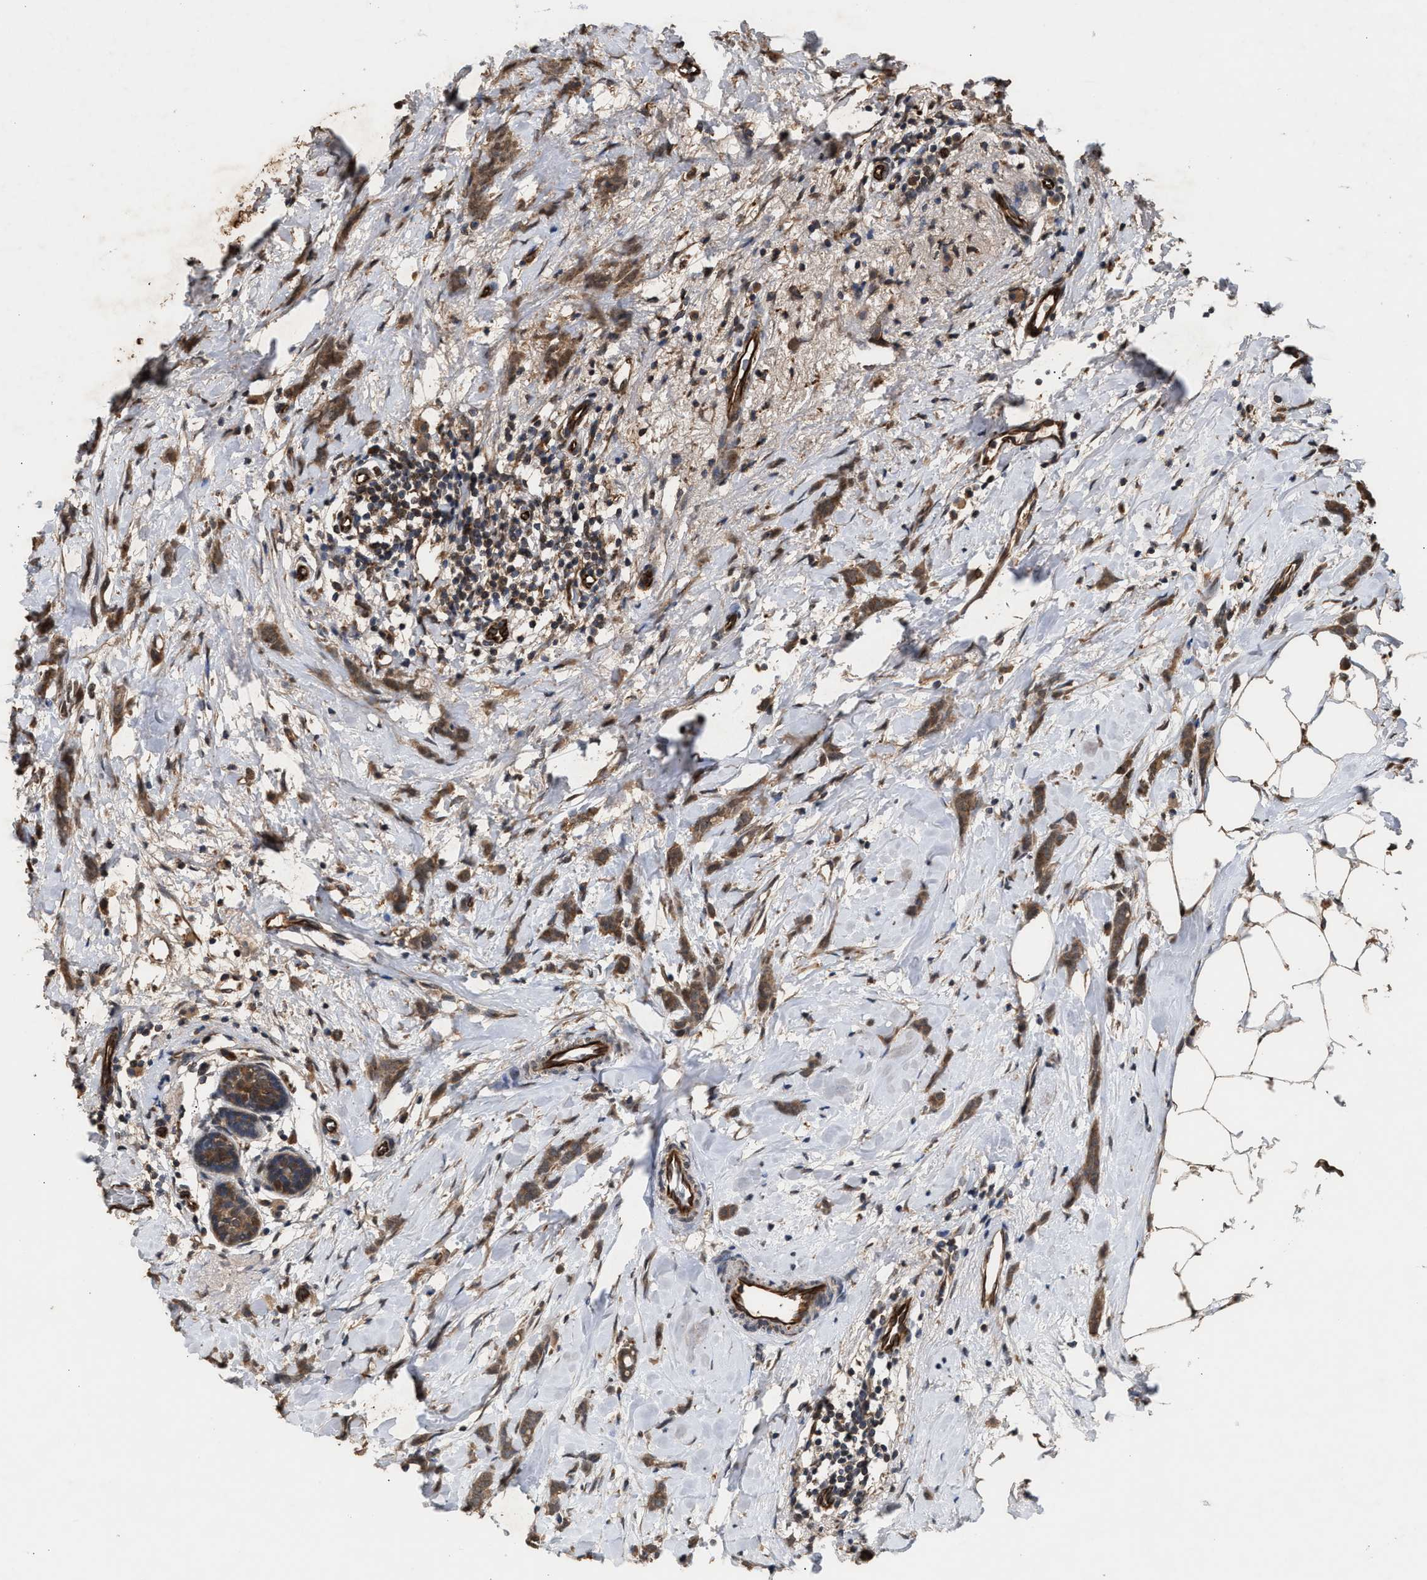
{"staining": {"intensity": "moderate", "quantity": ">75%", "location": "cytoplasmic/membranous"}, "tissue": "breast cancer", "cell_type": "Tumor cells", "image_type": "cancer", "snomed": [{"axis": "morphology", "description": "Lobular carcinoma, in situ"}, {"axis": "morphology", "description": "Lobular carcinoma"}, {"axis": "topography", "description": "Breast"}], "caption": "Protein staining demonstrates moderate cytoplasmic/membranous positivity in approximately >75% of tumor cells in breast cancer. (DAB (3,3'-diaminobenzidine) IHC with brightfield microscopy, high magnification).", "gene": "ZNHIT6", "patient": {"sex": "female", "age": 41}}